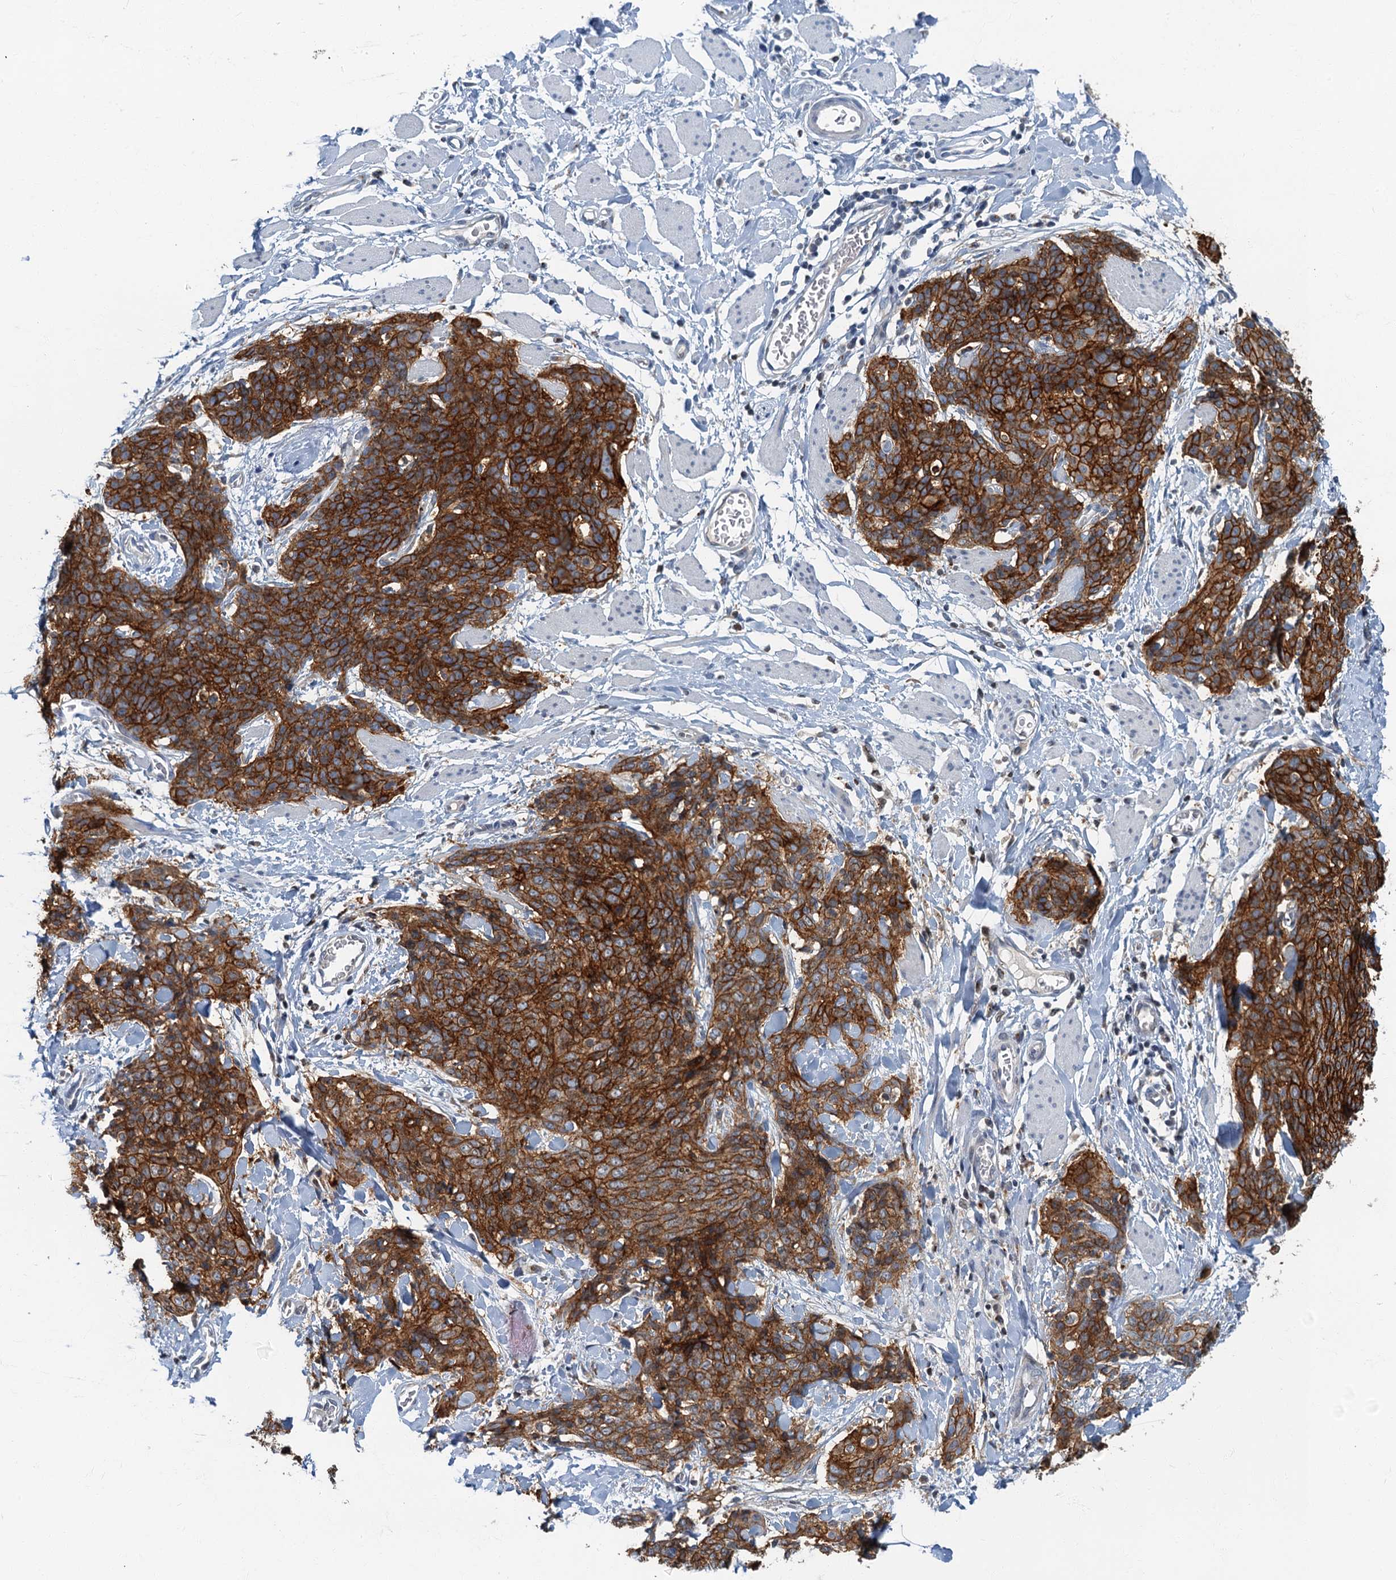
{"staining": {"intensity": "strong", "quantity": ">75%", "location": "cytoplasmic/membranous"}, "tissue": "skin cancer", "cell_type": "Tumor cells", "image_type": "cancer", "snomed": [{"axis": "morphology", "description": "Squamous cell carcinoma, NOS"}, {"axis": "topography", "description": "Skin"}, {"axis": "topography", "description": "Vulva"}], "caption": "Skin squamous cell carcinoma stained with IHC demonstrates strong cytoplasmic/membranous expression in about >75% of tumor cells.", "gene": "LYPD3", "patient": {"sex": "female", "age": 85}}